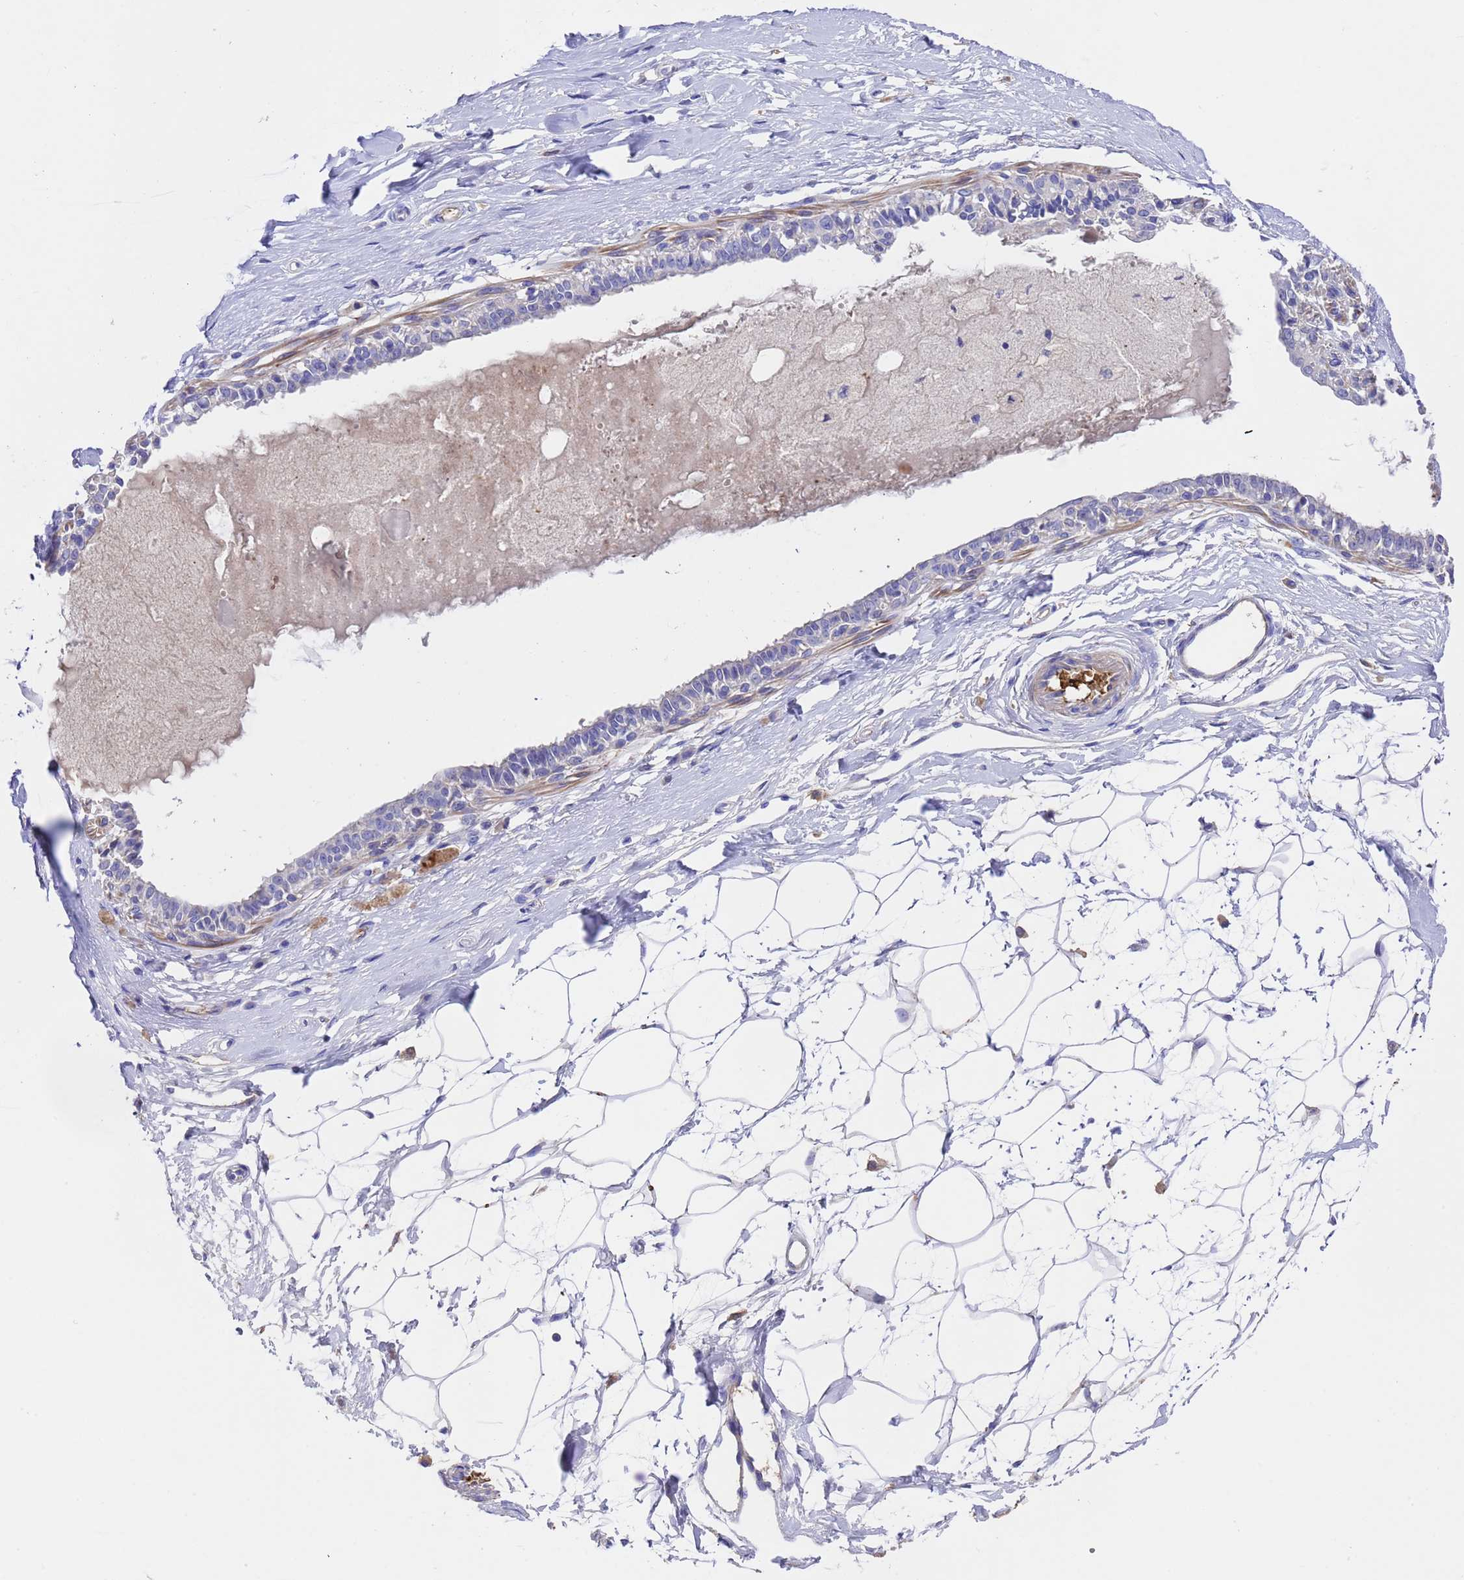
{"staining": {"intensity": "negative", "quantity": "none", "location": "none"}, "tissue": "breast", "cell_type": "Adipocytes", "image_type": "normal", "snomed": [{"axis": "morphology", "description": "Normal tissue, NOS"}, {"axis": "topography", "description": "Breast"}], "caption": "DAB (3,3'-diaminobenzidine) immunohistochemical staining of normal human breast shows no significant positivity in adipocytes.", "gene": "ELP6", "patient": {"sex": "female", "age": 45}}